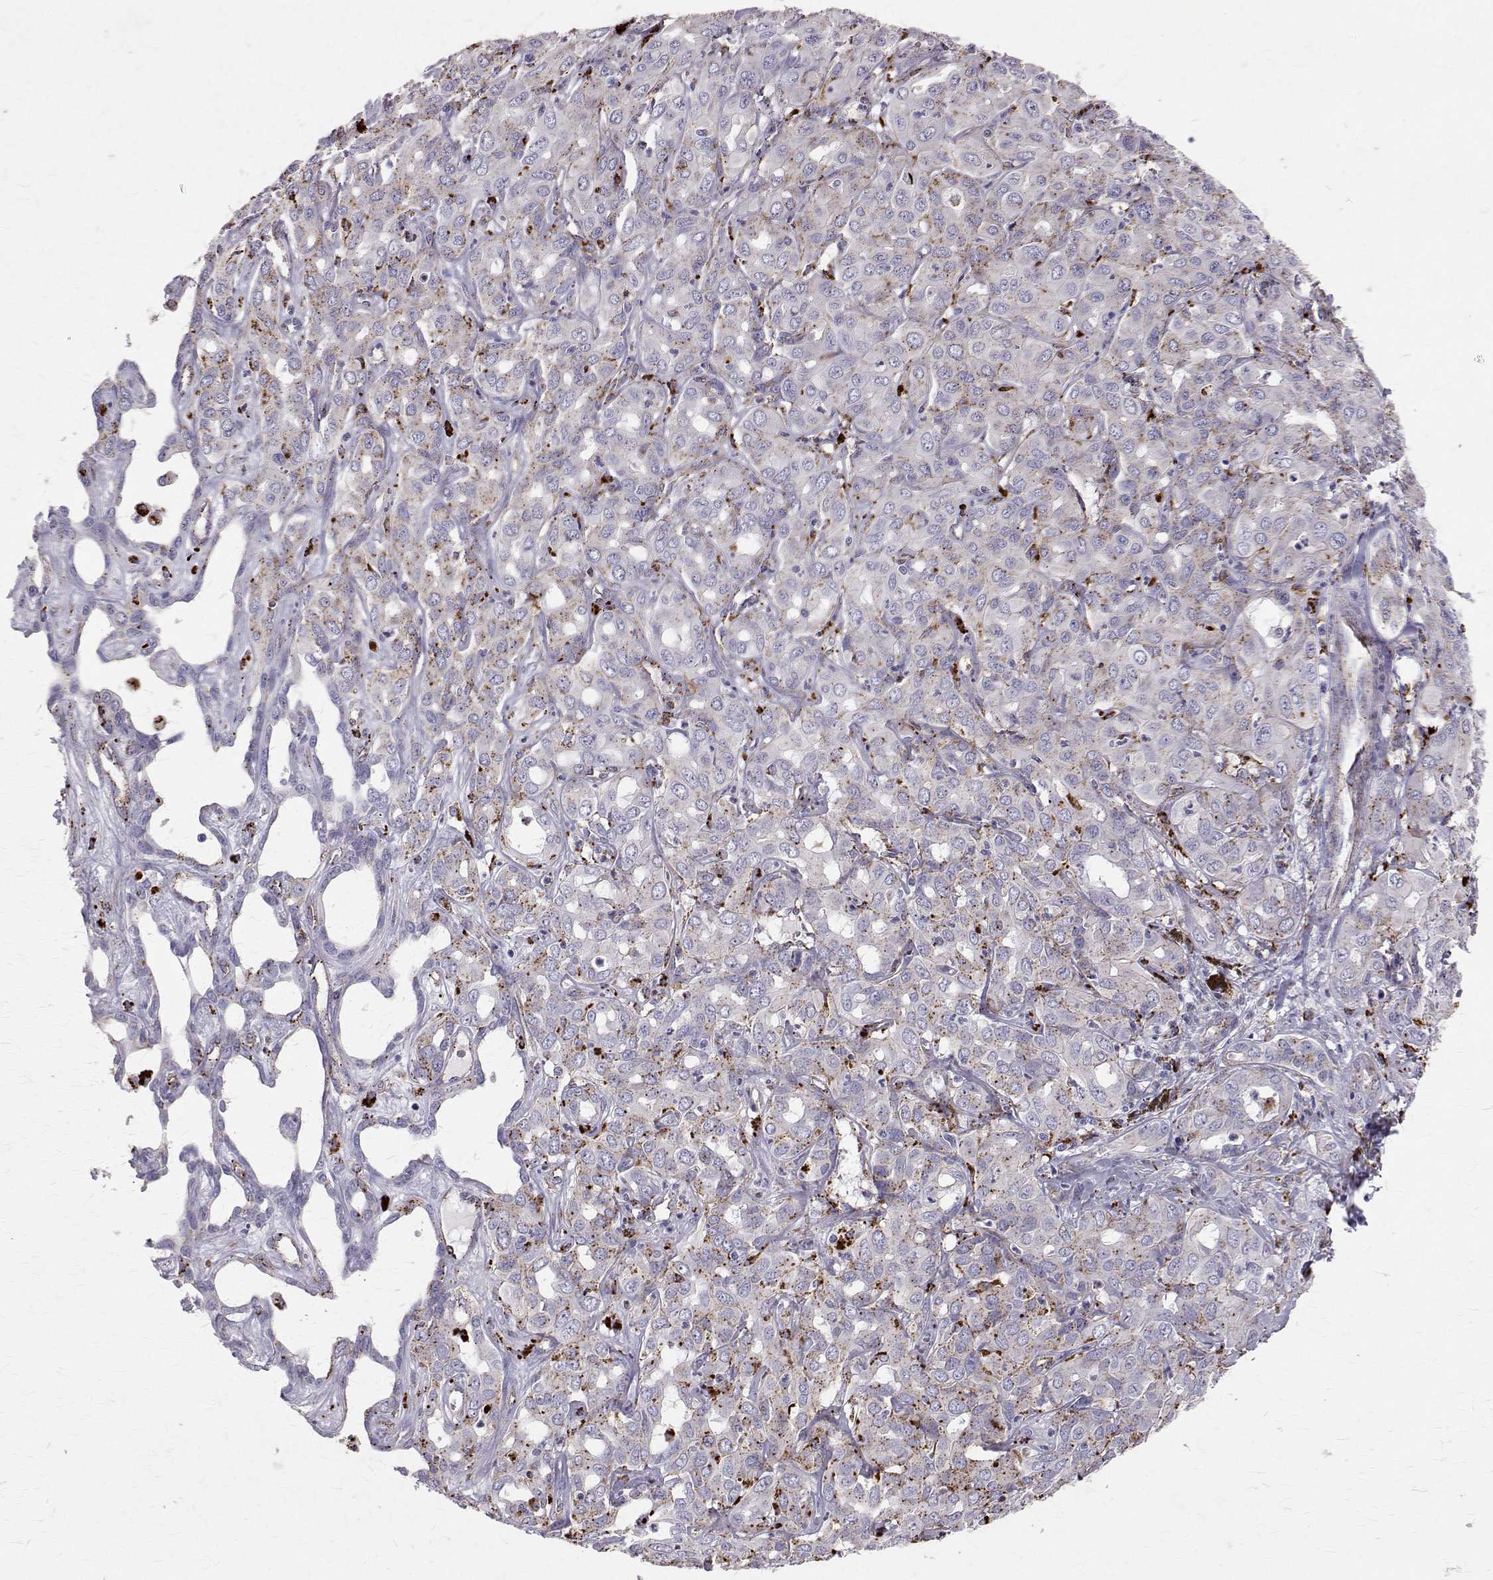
{"staining": {"intensity": "moderate", "quantity": "<25%", "location": "cytoplasmic/membranous"}, "tissue": "liver cancer", "cell_type": "Tumor cells", "image_type": "cancer", "snomed": [{"axis": "morphology", "description": "Cholangiocarcinoma"}, {"axis": "topography", "description": "Liver"}], "caption": "The immunohistochemical stain shows moderate cytoplasmic/membranous staining in tumor cells of liver cancer (cholangiocarcinoma) tissue.", "gene": "TPP1", "patient": {"sex": "female", "age": 60}}